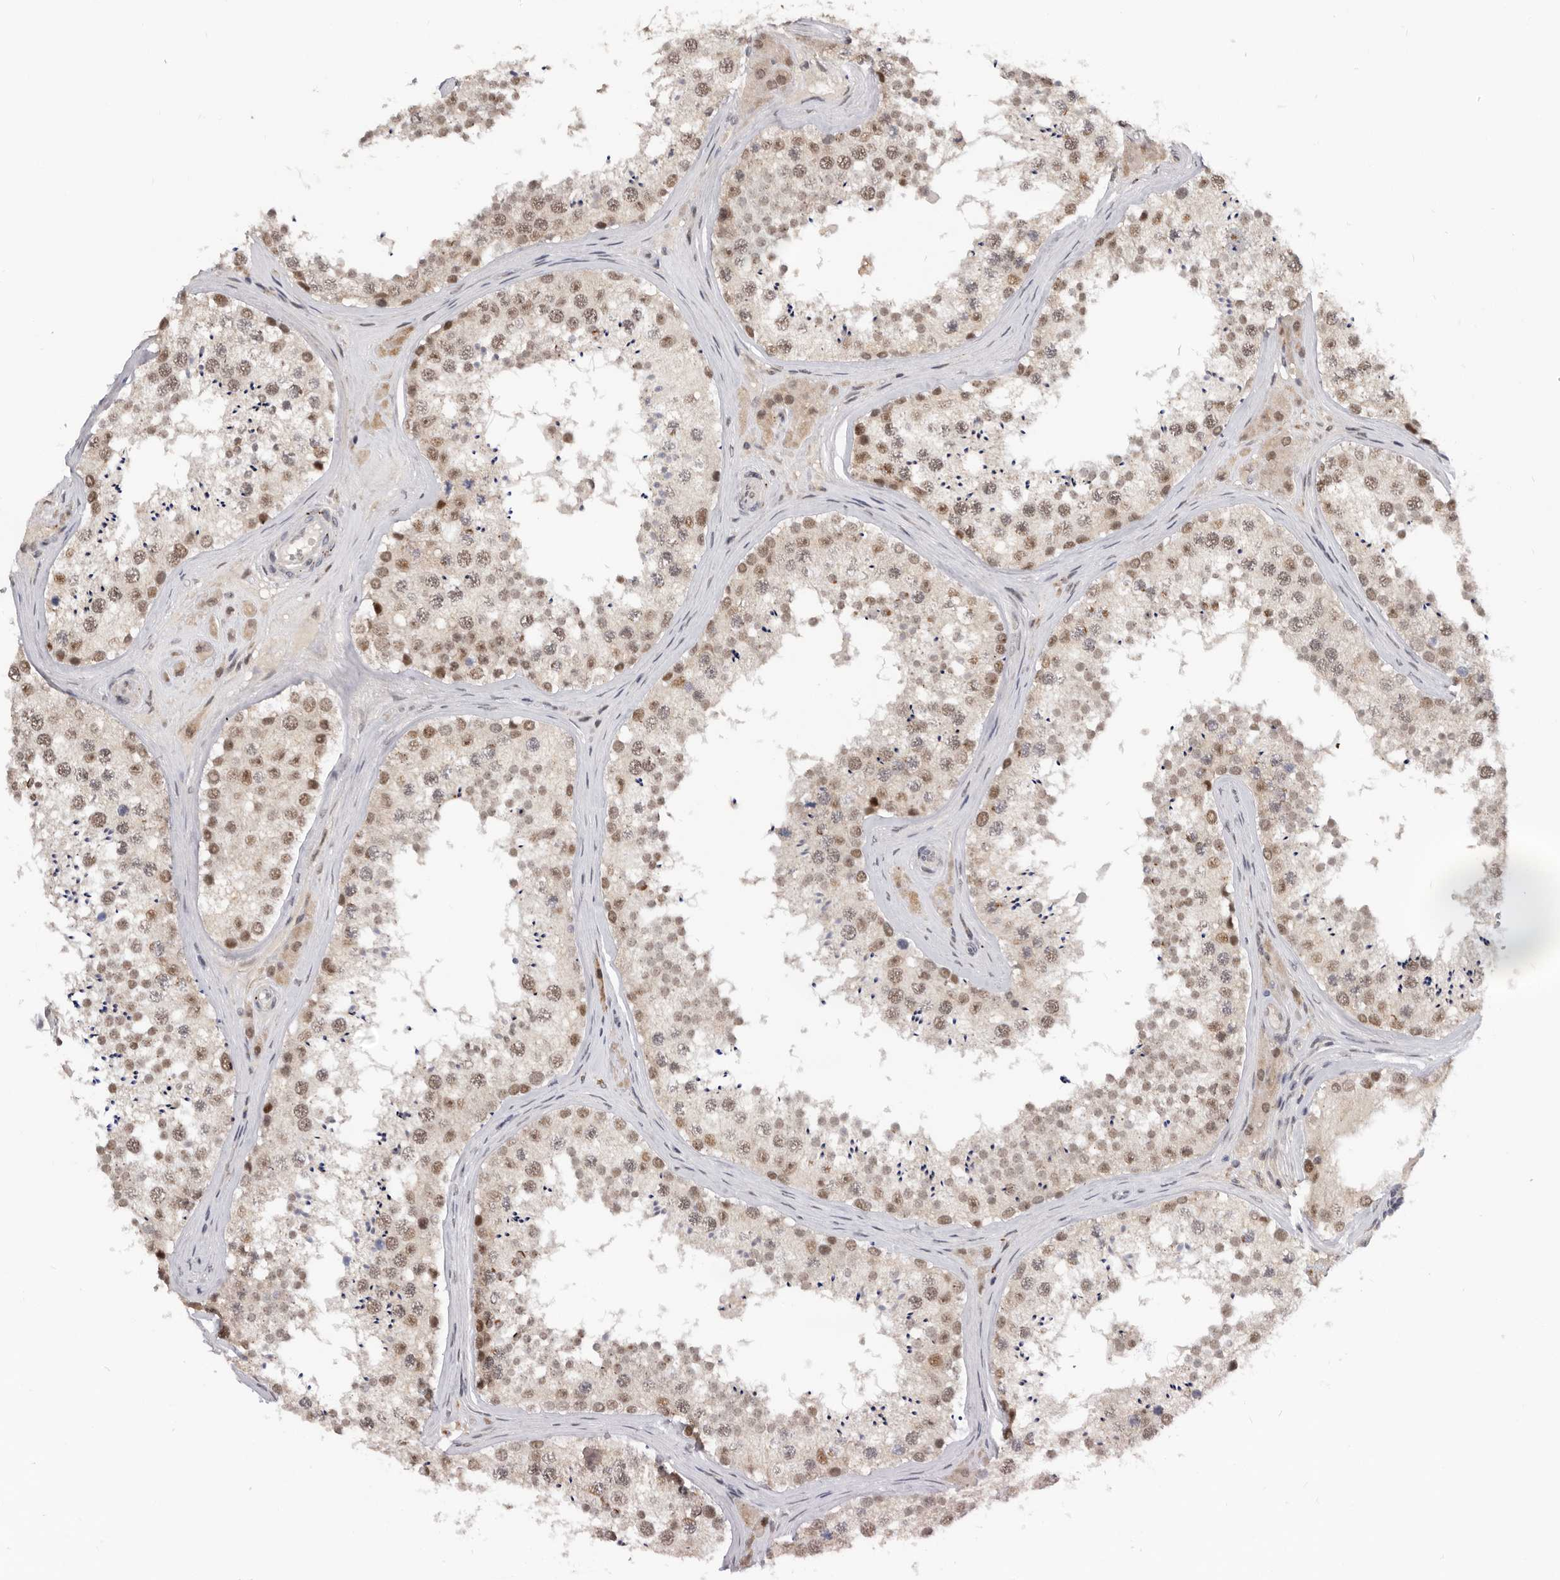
{"staining": {"intensity": "moderate", "quantity": ">75%", "location": "nuclear"}, "tissue": "testis", "cell_type": "Cells in seminiferous ducts", "image_type": "normal", "snomed": [{"axis": "morphology", "description": "Normal tissue, NOS"}, {"axis": "topography", "description": "Testis"}], "caption": "Immunohistochemical staining of benign human testis demonstrates medium levels of moderate nuclear expression in about >75% of cells in seminiferous ducts. (DAB (3,3'-diaminobenzidine) = brown stain, brightfield microscopy at high magnification).", "gene": "BRCA2", "patient": {"sex": "male", "age": 46}}